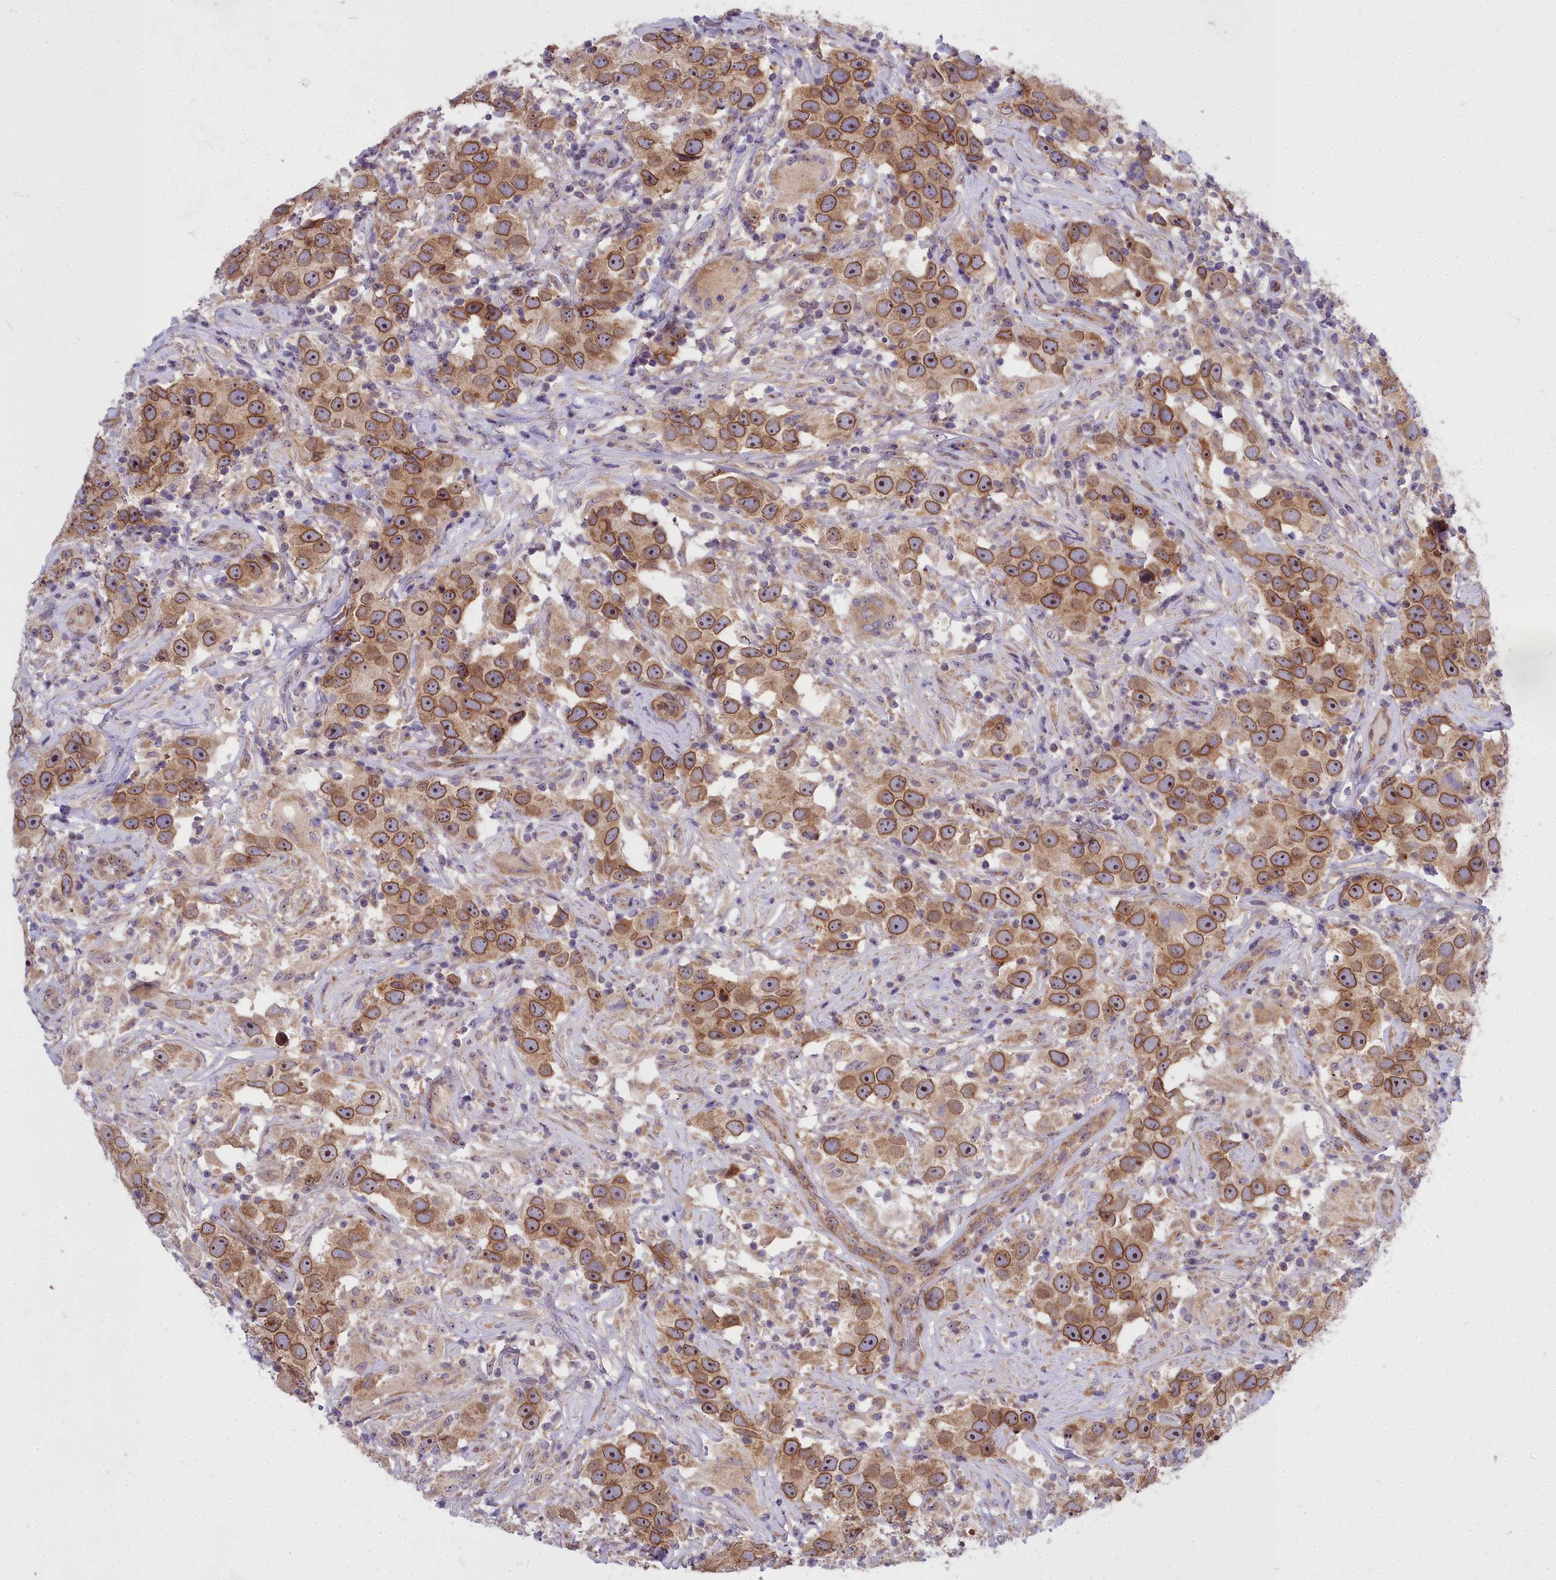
{"staining": {"intensity": "moderate", "quantity": ">75%", "location": "cytoplasmic/membranous,nuclear"}, "tissue": "testis cancer", "cell_type": "Tumor cells", "image_type": "cancer", "snomed": [{"axis": "morphology", "description": "Seminoma, NOS"}, {"axis": "topography", "description": "Testis"}], "caption": "Moderate cytoplasmic/membranous and nuclear positivity for a protein is identified in approximately >75% of tumor cells of seminoma (testis) using immunohistochemistry.", "gene": "ABCB8", "patient": {"sex": "male", "age": 49}}